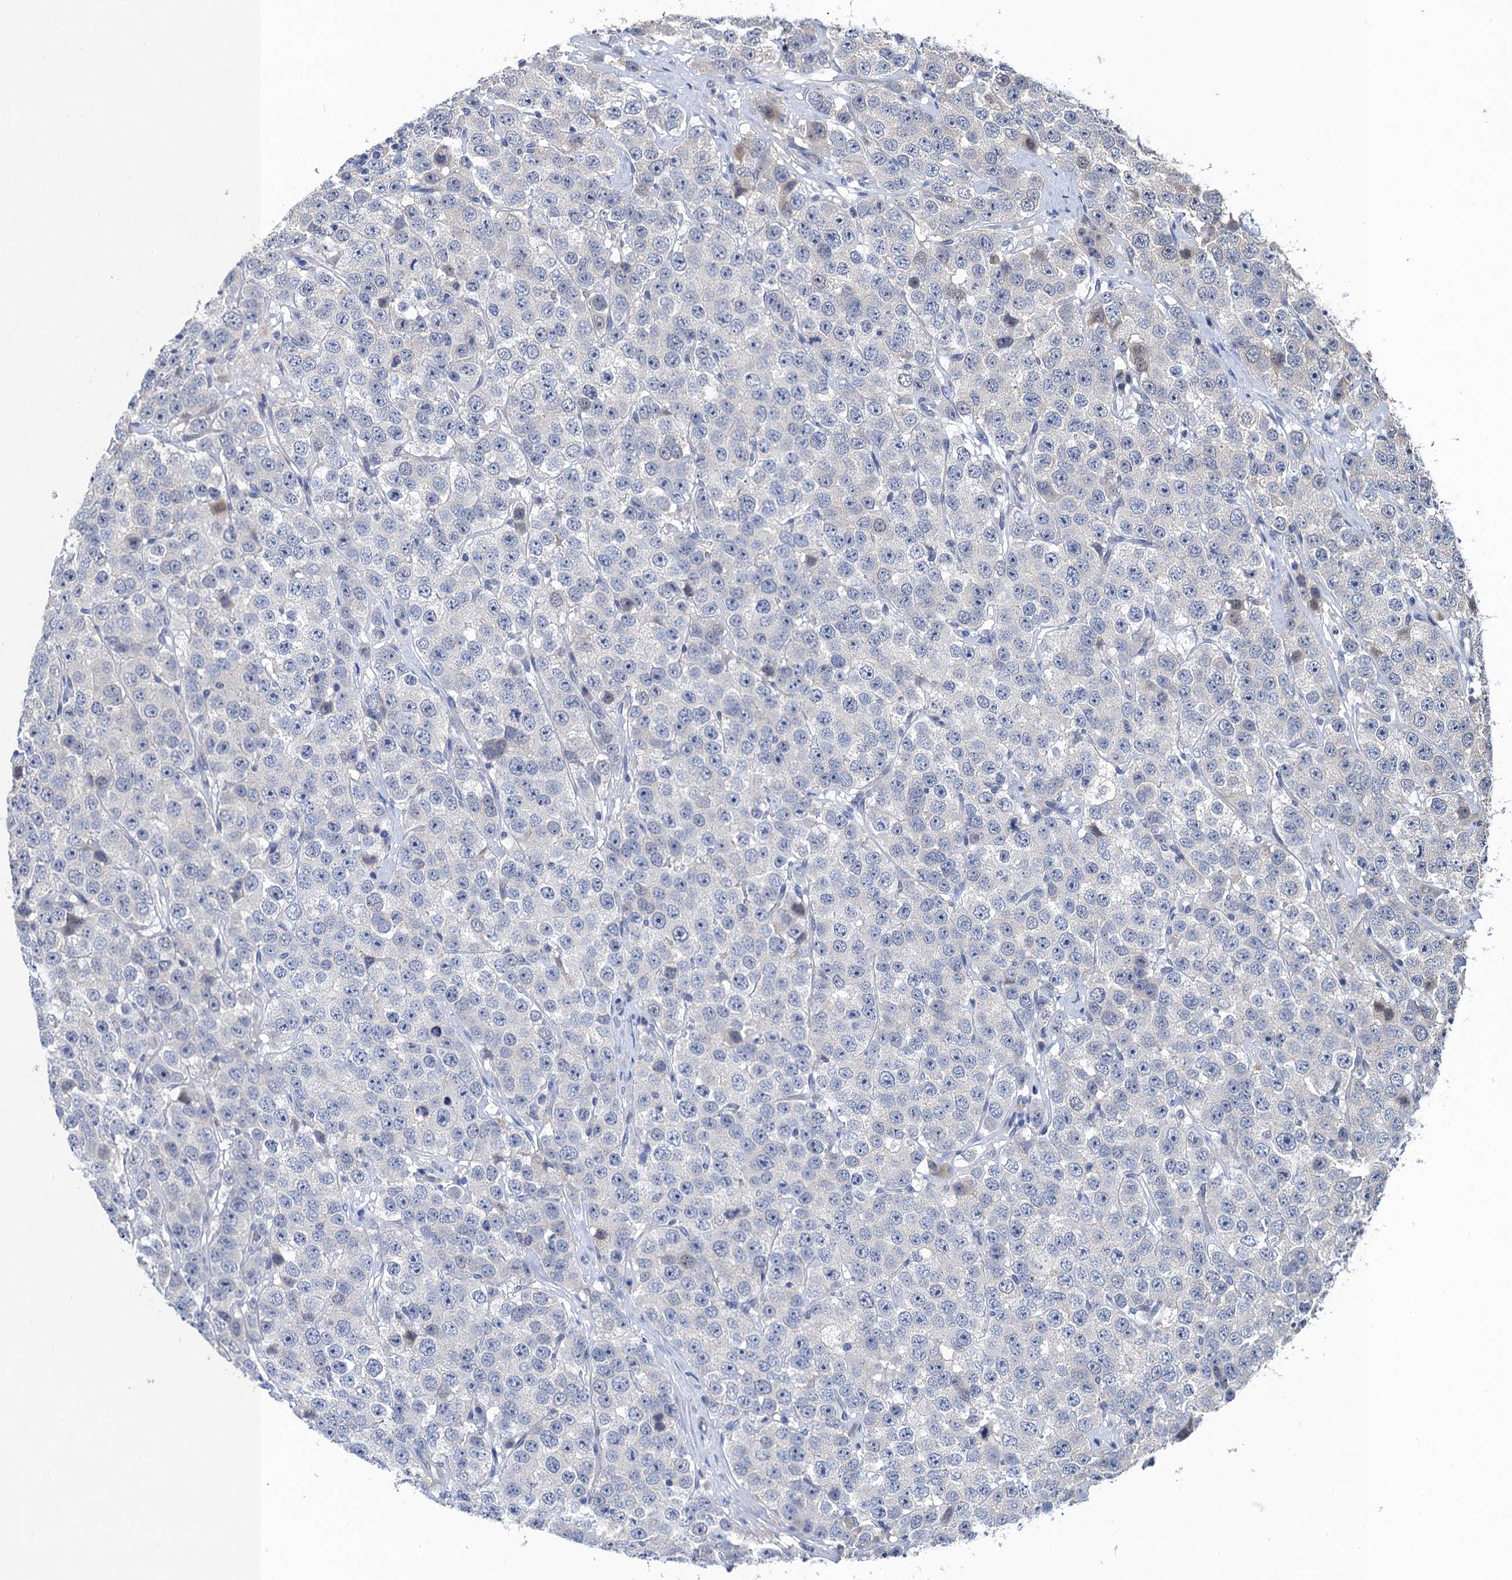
{"staining": {"intensity": "negative", "quantity": "none", "location": "none"}, "tissue": "testis cancer", "cell_type": "Tumor cells", "image_type": "cancer", "snomed": [{"axis": "morphology", "description": "Seminoma, NOS"}, {"axis": "topography", "description": "Testis"}], "caption": "The IHC image has no significant staining in tumor cells of seminoma (testis) tissue.", "gene": "TRAF7", "patient": {"sex": "male", "age": 28}}